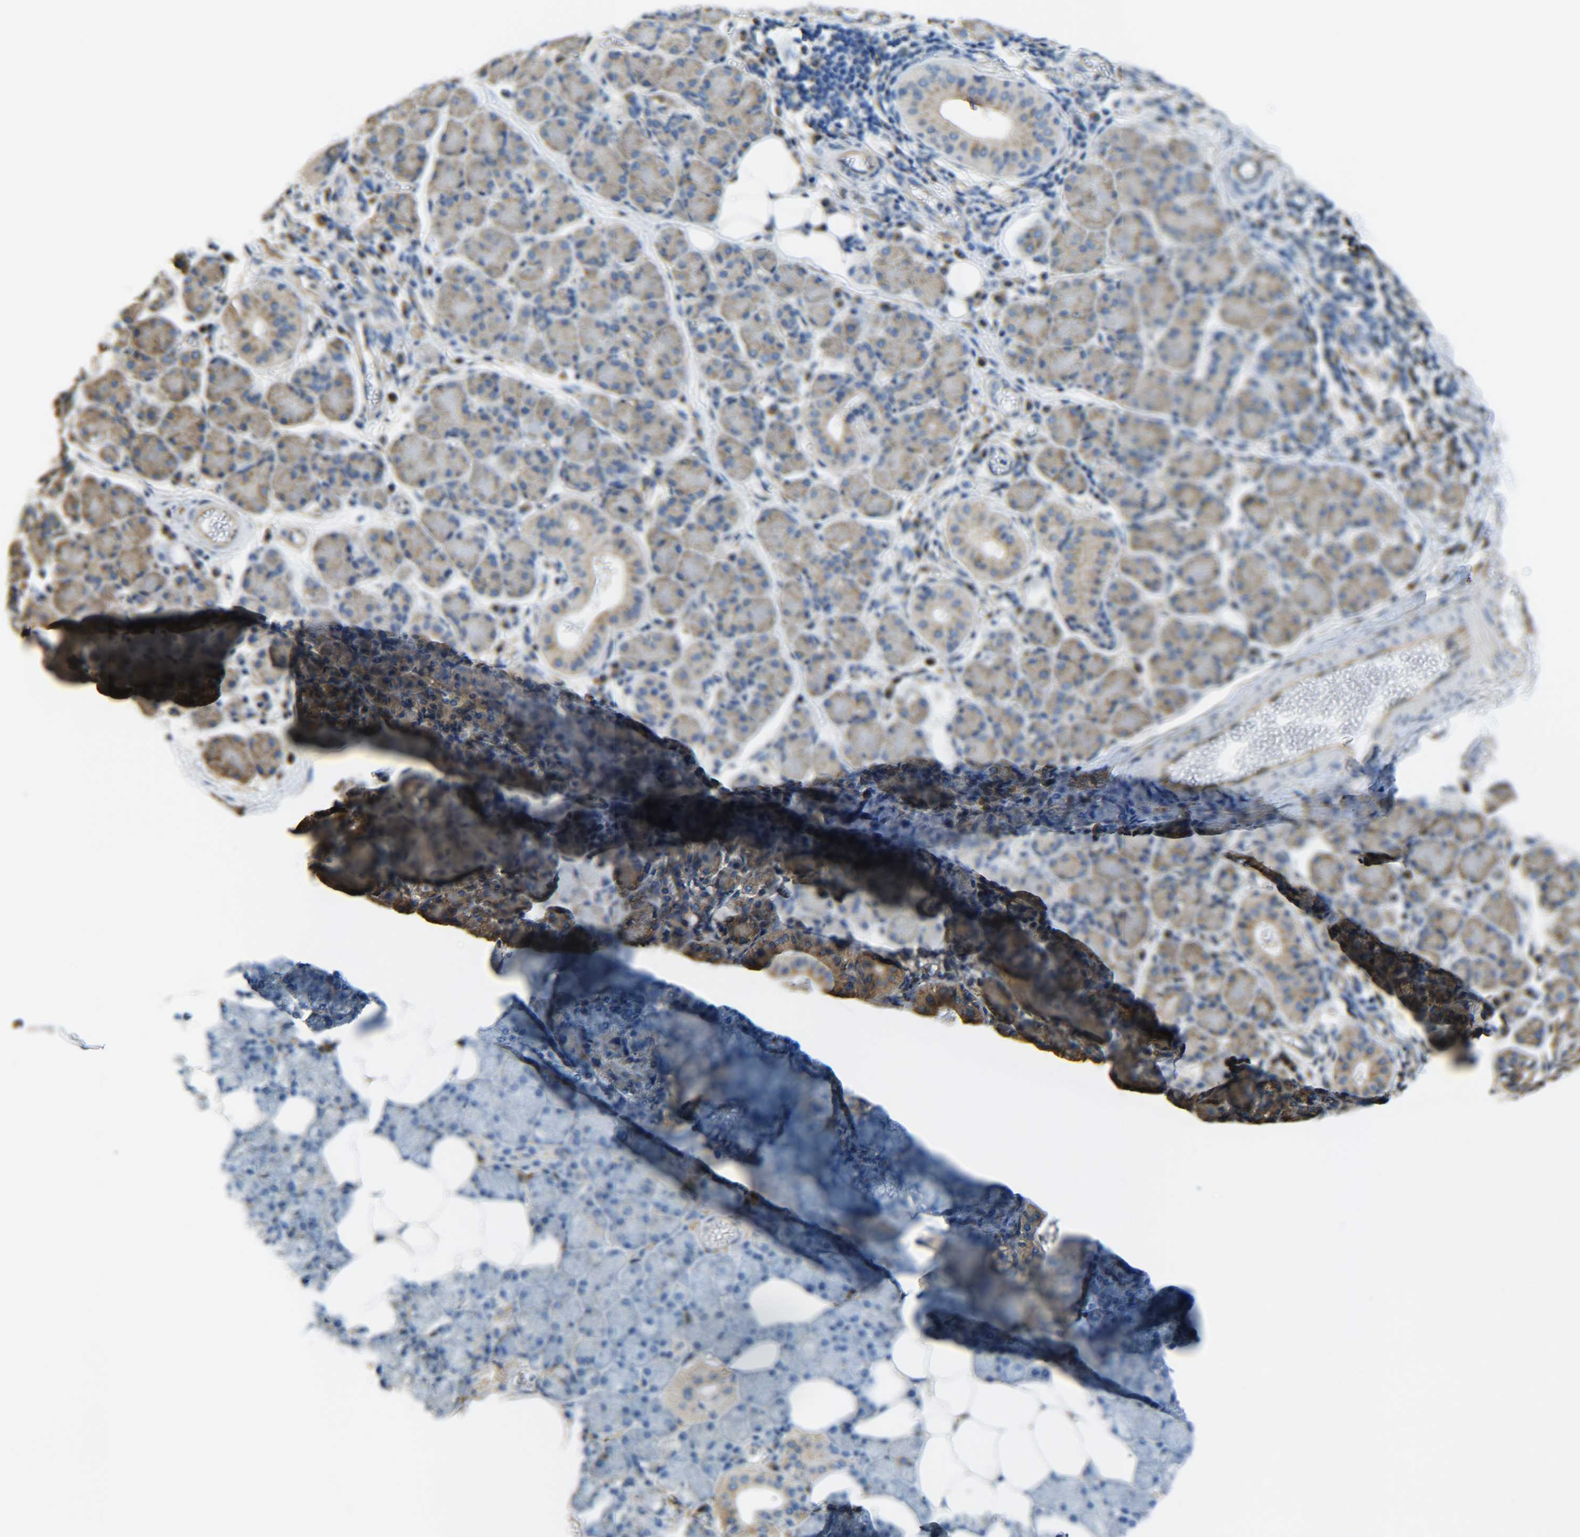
{"staining": {"intensity": "weak", "quantity": ">75%", "location": "cytoplasmic/membranous"}, "tissue": "salivary gland", "cell_type": "Glandular cells", "image_type": "normal", "snomed": [{"axis": "morphology", "description": "Normal tissue, NOS"}, {"axis": "morphology", "description": "Inflammation, NOS"}, {"axis": "topography", "description": "Lymph node"}, {"axis": "topography", "description": "Salivary gland"}], "caption": "A photomicrograph of salivary gland stained for a protein shows weak cytoplasmic/membranous brown staining in glandular cells. (Brightfield microscopy of DAB IHC at high magnification).", "gene": "TUBB", "patient": {"sex": "male", "age": 3}}